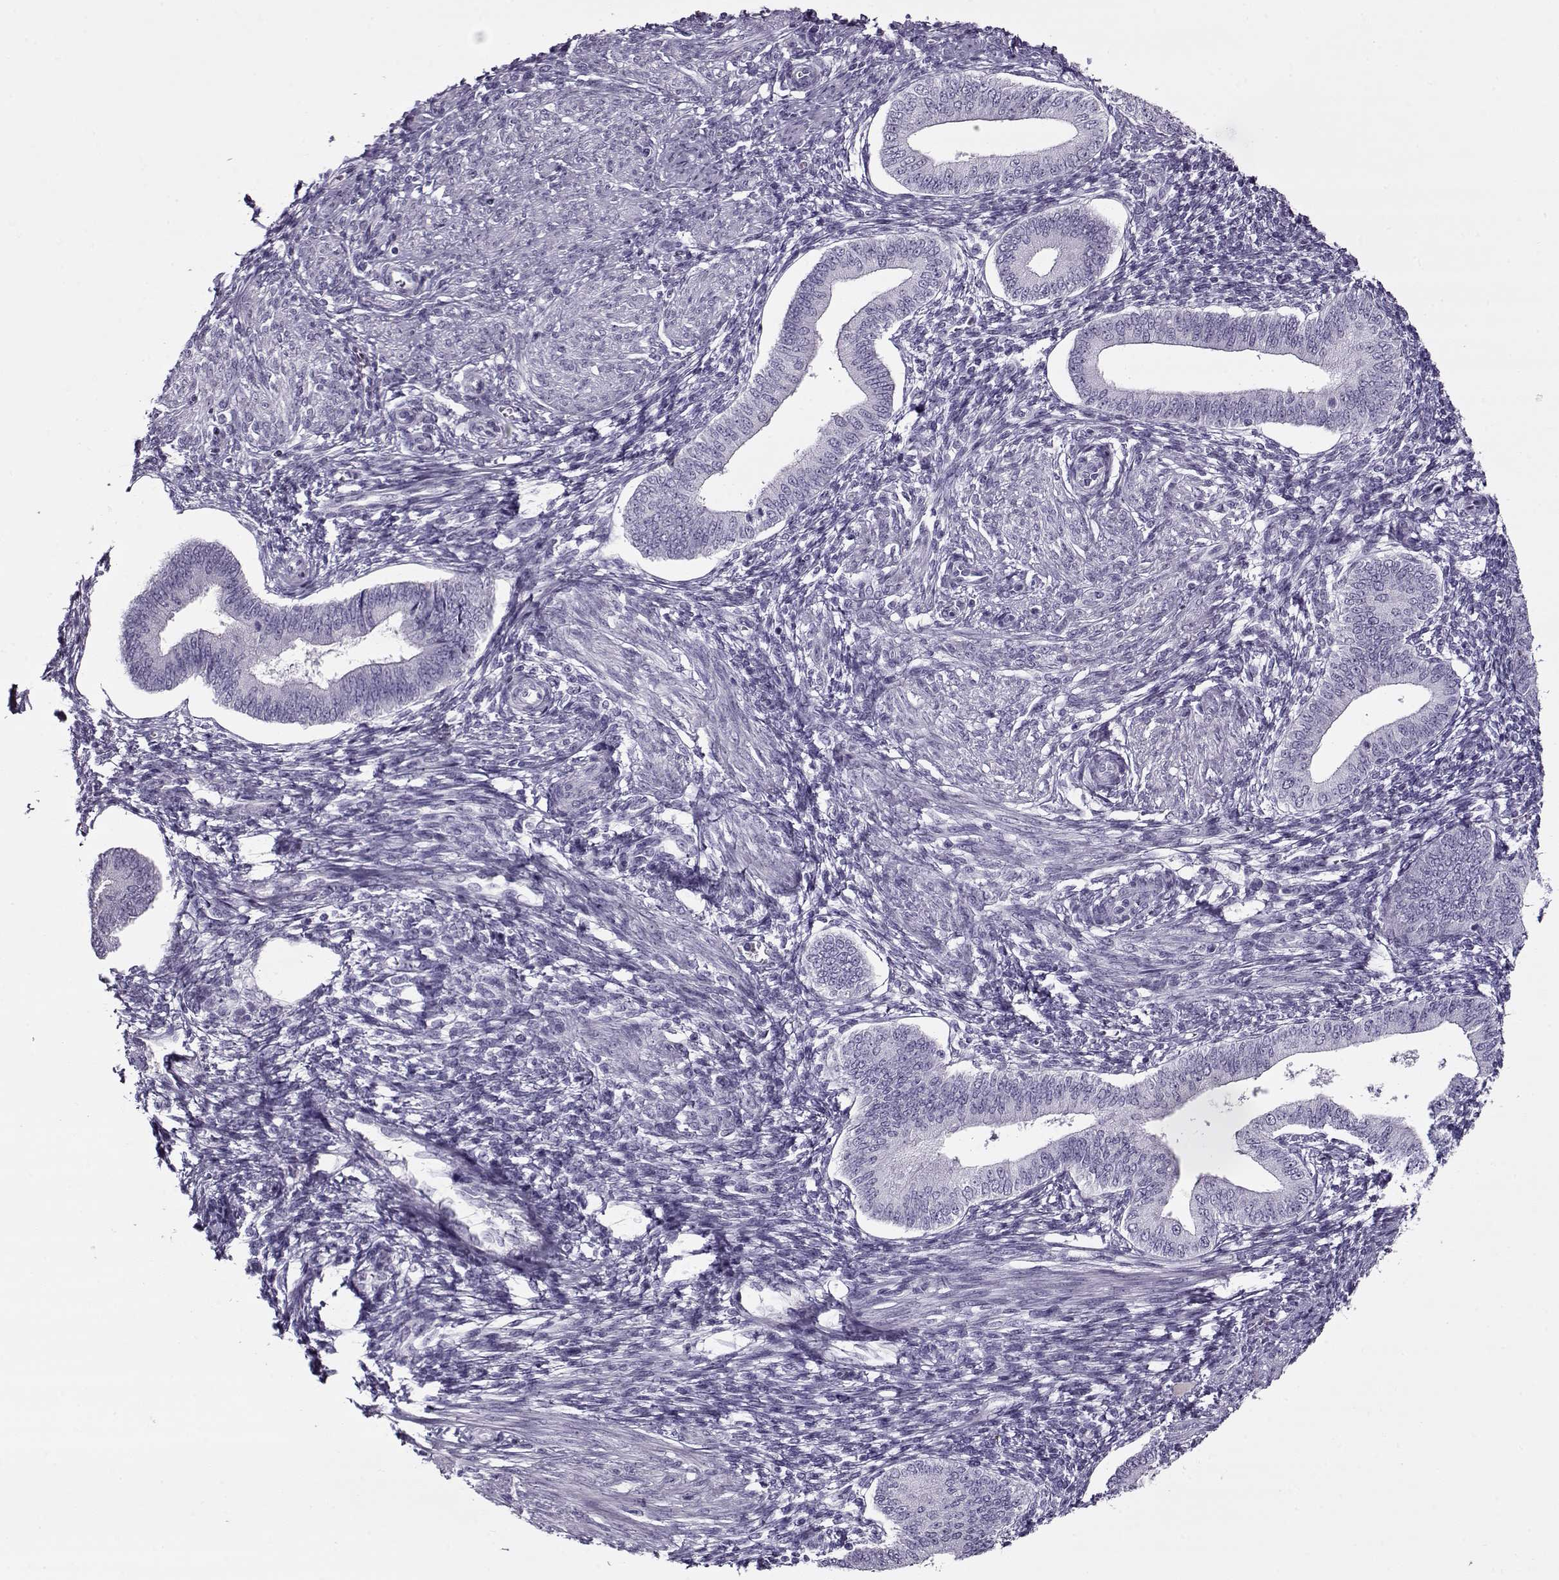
{"staining": {"intensity": "negative", "quantity": "none", "location": "none"}, "tissue": "endometrium", "cell_type": "Cells in endometrial stroma", "image_type": "normal", "snomed": [{"axis": "morphology", "description": "Normal tissue, NOS"}, {"axis": "topography", "description": "Endometrium"}], "caption": "The histopathology image reveals no staining of cells in endometrial stroma in unremarkable endometrium. The staining is performed using DAB (3,3'-diaminobenzidine) brown chromogen with nuclei counter-stained in using hematoxylin.", "gene": "GAGE10", "patient": {"sex": "female", "age": 42}}